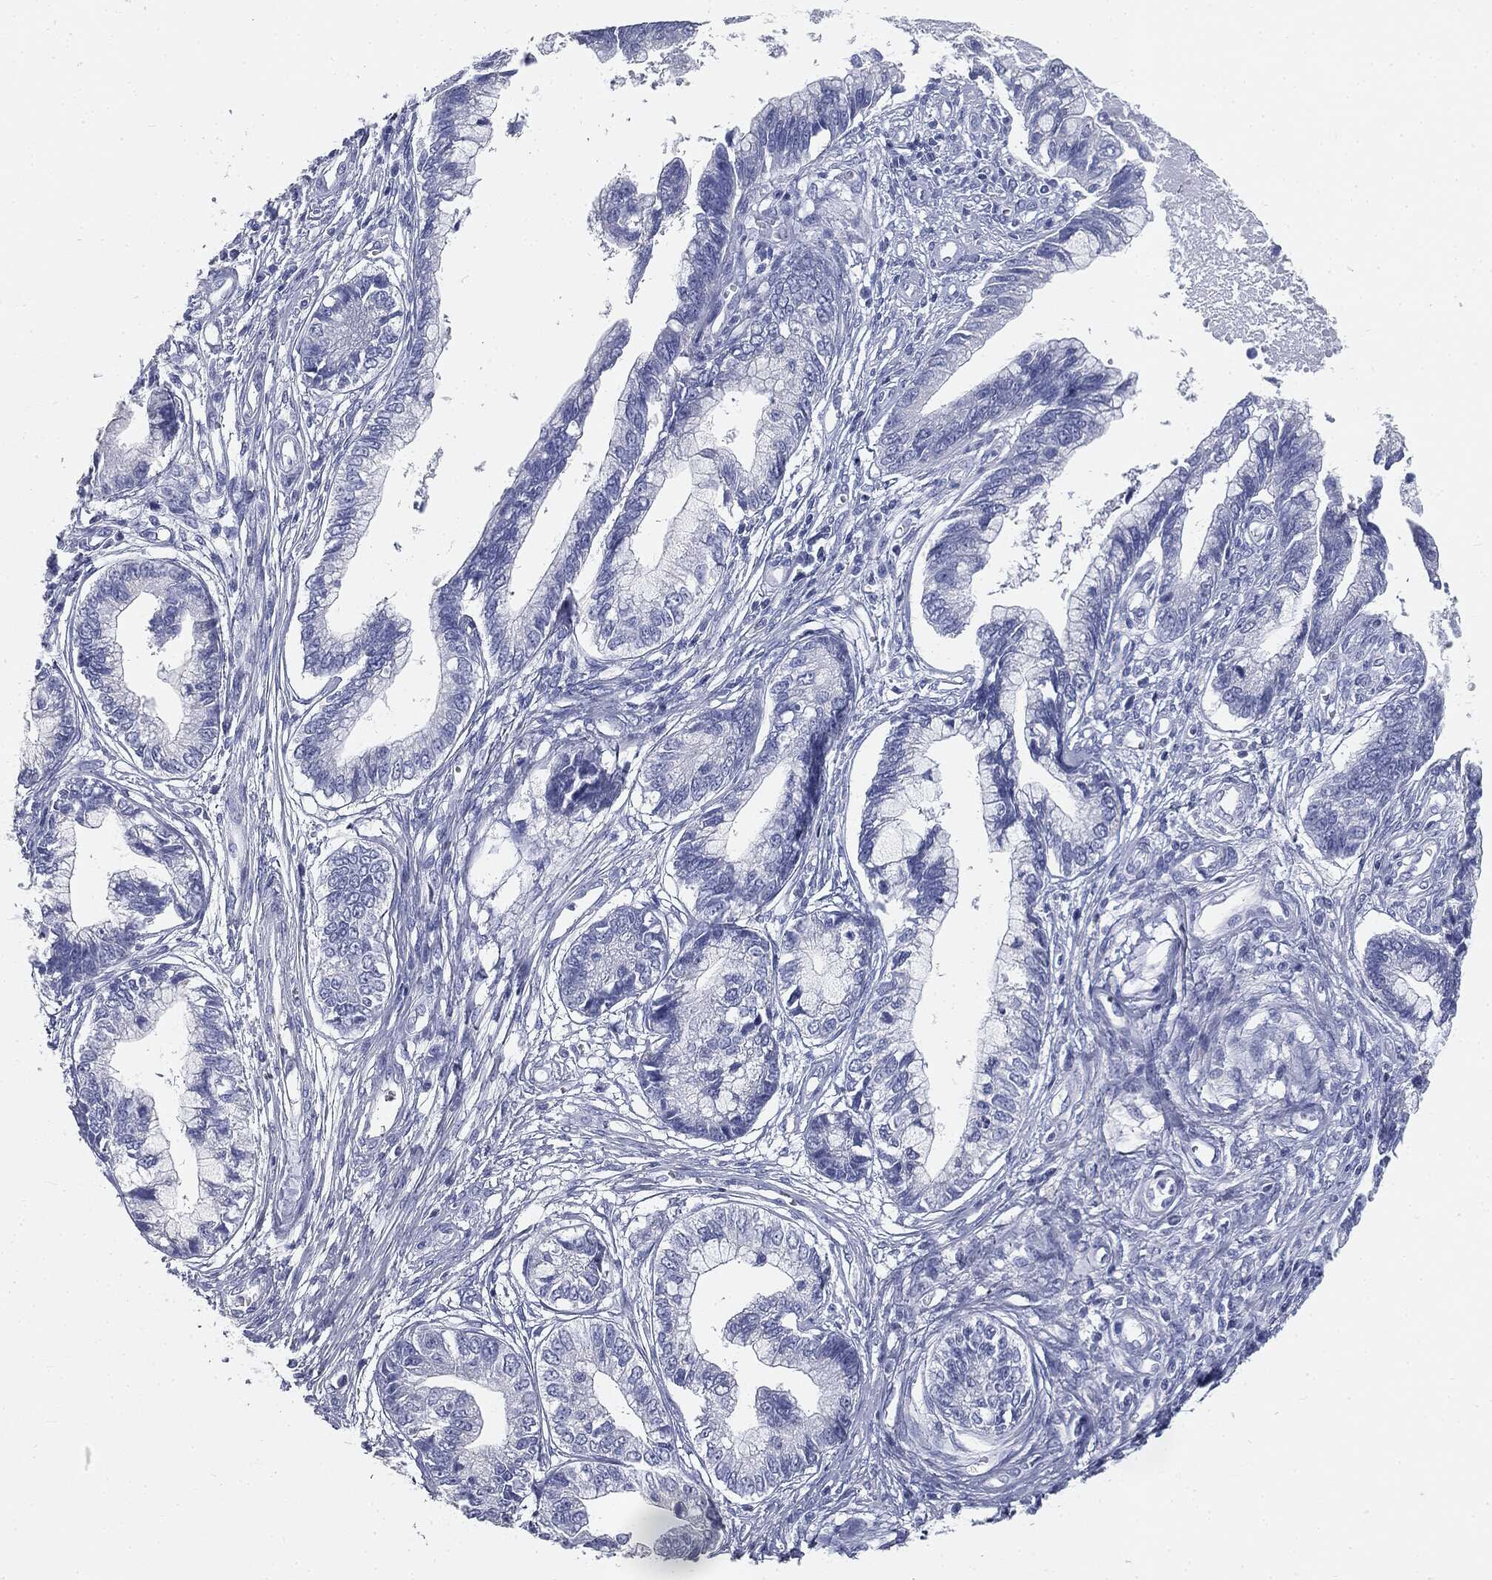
{"staining": {"intensity": "negative", "quantity": "none", "location": "none"}, "tissue": "cervical cancer", "cell_type": "Tumor cells", "image_type": "cancer", "snomed": [{"axis": "morphology", "description": "Adenocarcinoma, NOS"}, {"axis": "topography", "description": "Cervix"}], "caption": "This is an IHC image of human adenocarcinoma (cervical). There is no staining in tumor cells.", "gene": "CUZD1", "patient": {"sex": "female", "age": 44}}